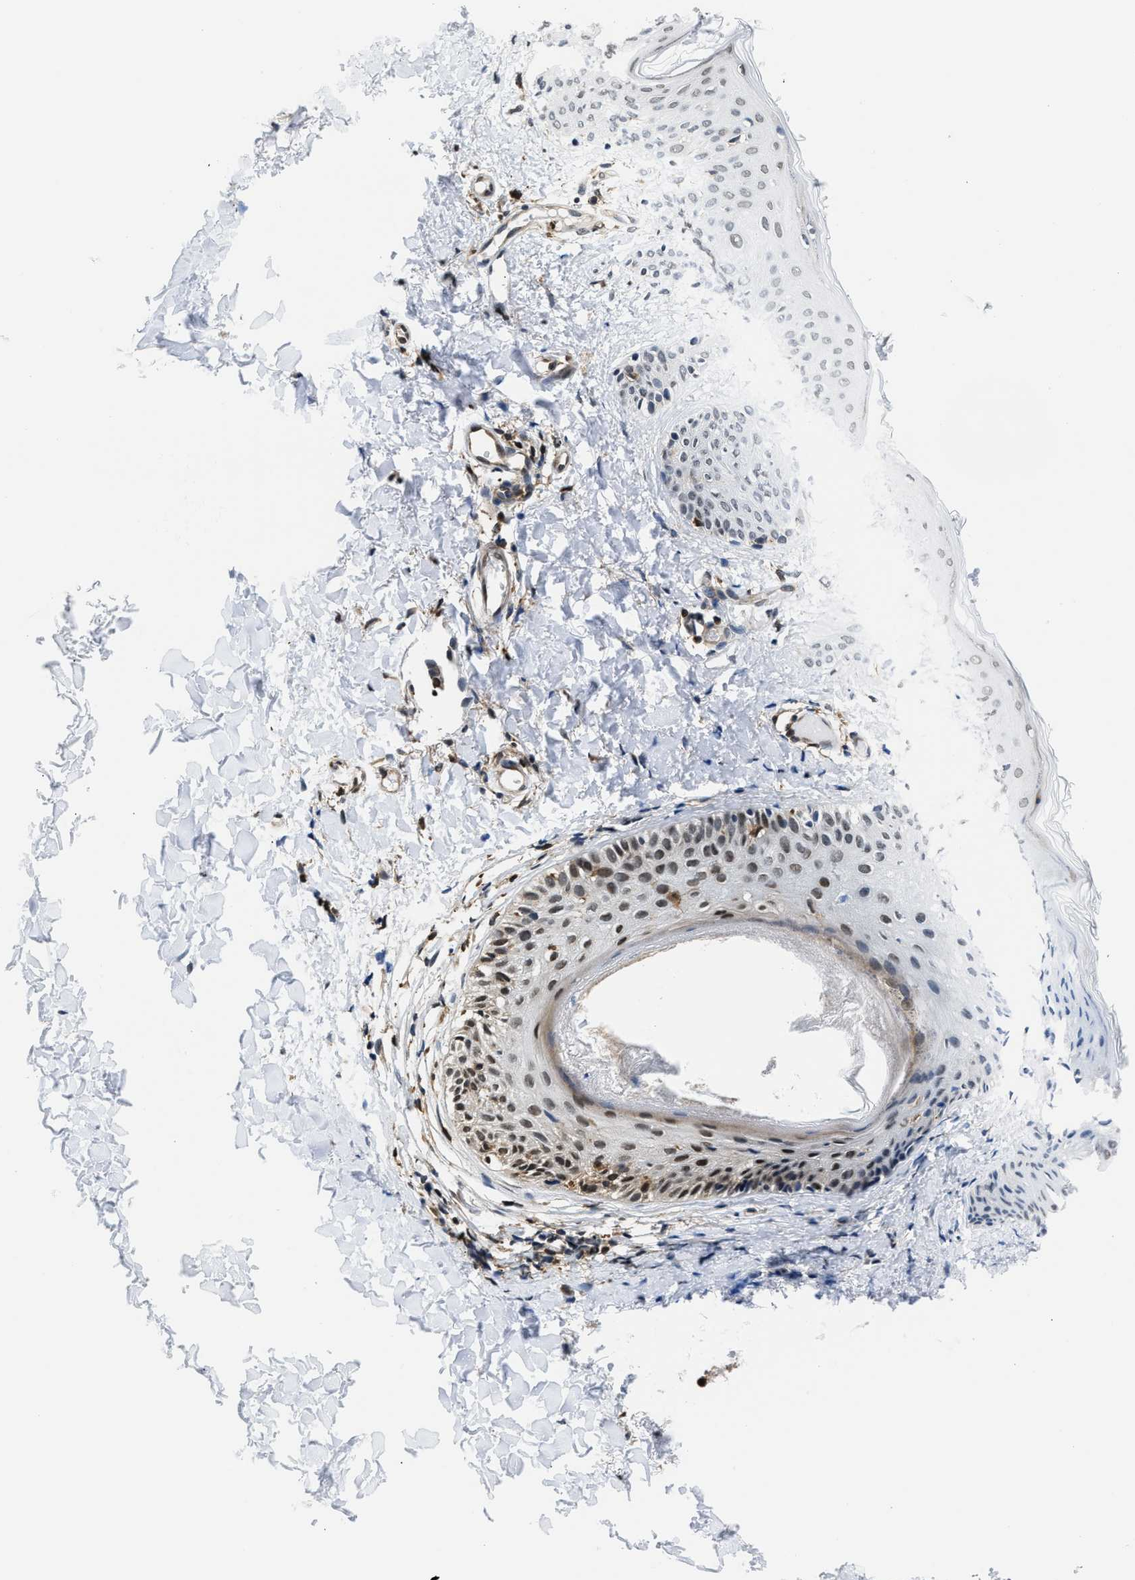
{"staining": {"intensity": "weak", "quantity": "25%-75%", "location": "cytoplasmic/membranous,nuclear"}, "tissue": "skin", "cell_type": "Fibroblasts", "image_type": "normal", "snomed": [{"axis": "morphology", "description": "Normal tissue, NOS"}, {"axis": "topography", "description": "Skin"}], "caption": "Immunohistochemical staining of normal human skin displays low levels of weak cytoplasmic/membranous,nuclear staining in approximately 25%-75% of fibroblasts.", "gene": "STK10", "patient": {"sex": "male", "age": 16}}